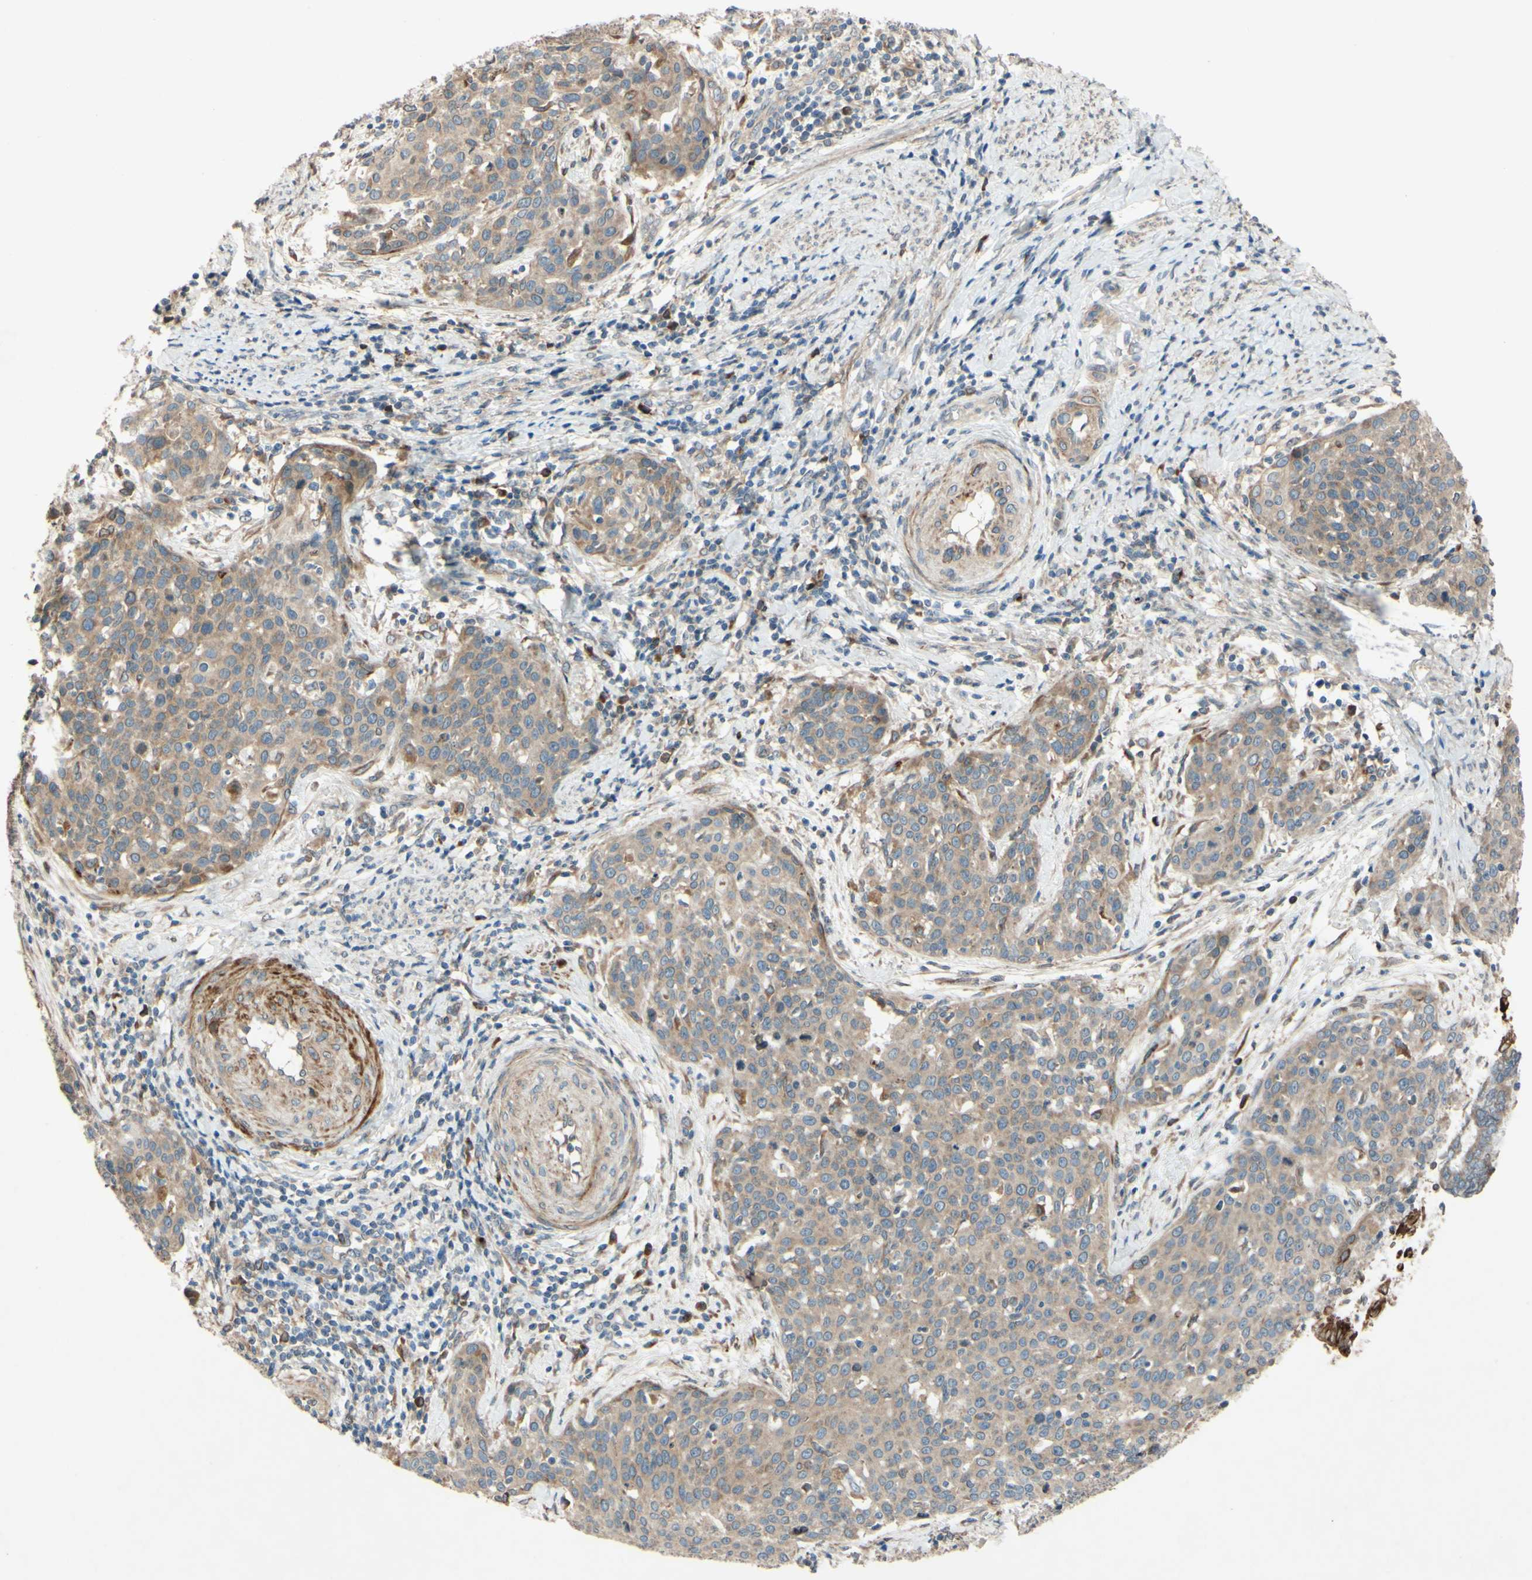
{"staining": {"intensity": "weak", "quantity": ">75%", "location": "cytoplasmic/membranous"}, "tissue": "cervical cancer", "cell_type": "Tumor cells", "image_type": "cancer", "snomed": [{"axis": "morphology", "description": "Squamous cell carcinoma, NOS"}, {"axis": "topography", "description": "Cervix"}], "caption": "IHC image of human cervical cancer stained for a protein (brown), which reveals low levels of weak cytoplasmic/membranous staining in about >75% of tumor cells.", "gene": "PTPRU", "patient": {"sex": "female", "age": 38}}